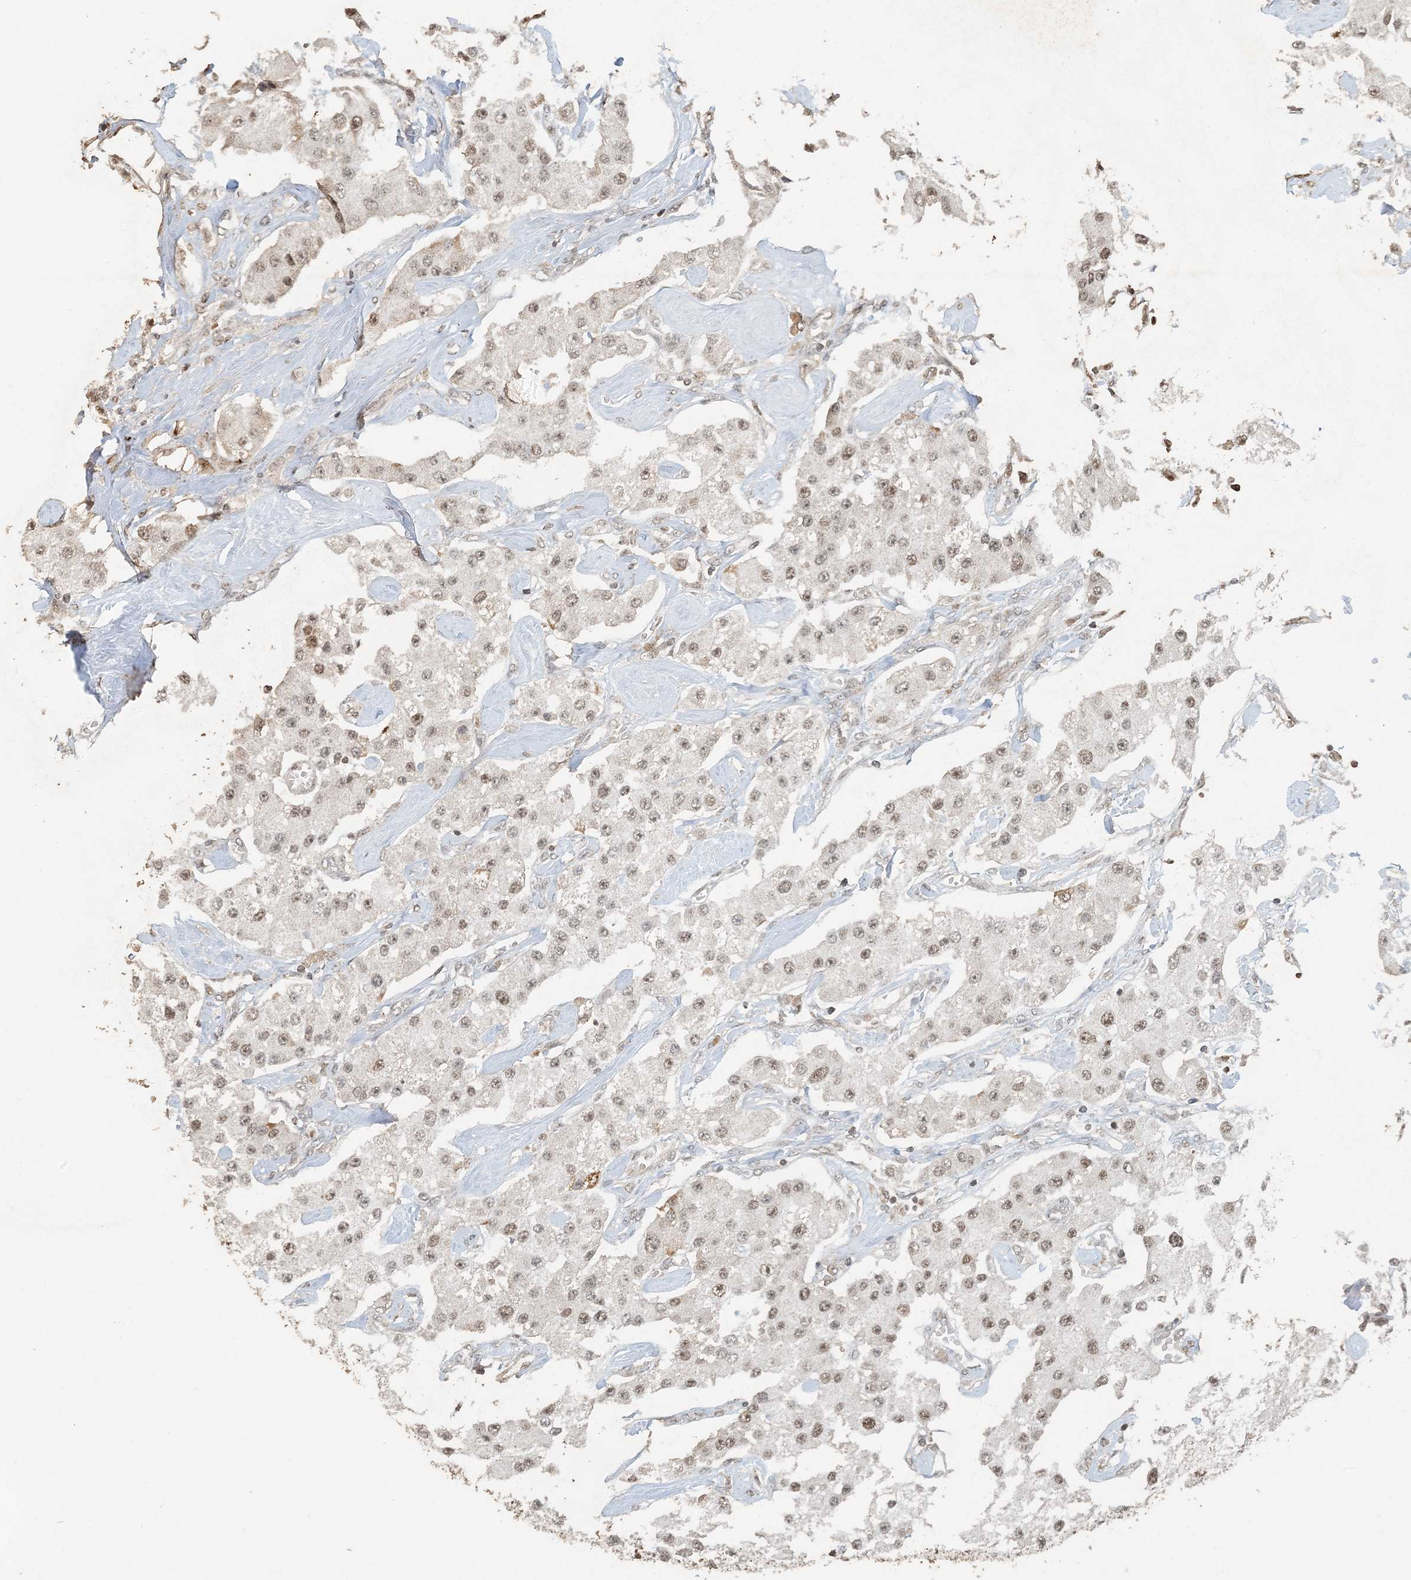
{"staining": {"intensity": "moderate", "quantity": ">75%", "location": "nuclear"}, "tissue": "carcinoid", "cell_type": "Tumor cells", "image_type": "cancer", "snomed": [{"axis": "morphology", "description": "Carcinoid, malignant, NOS"}, {"axis": "topography", "description": "Pancreas"}], "caption": "The histopathology image exhibits immunohistochemical staining of malignant carcinoid. There is moderate nuclear expression is appreciated in approximately >75% of tumor cells. (DAB IHC, brown staining for protein, blue staining for nuclei).", "gene": "ATP13A2", "patient": {"sex": "male", "age": 41}}